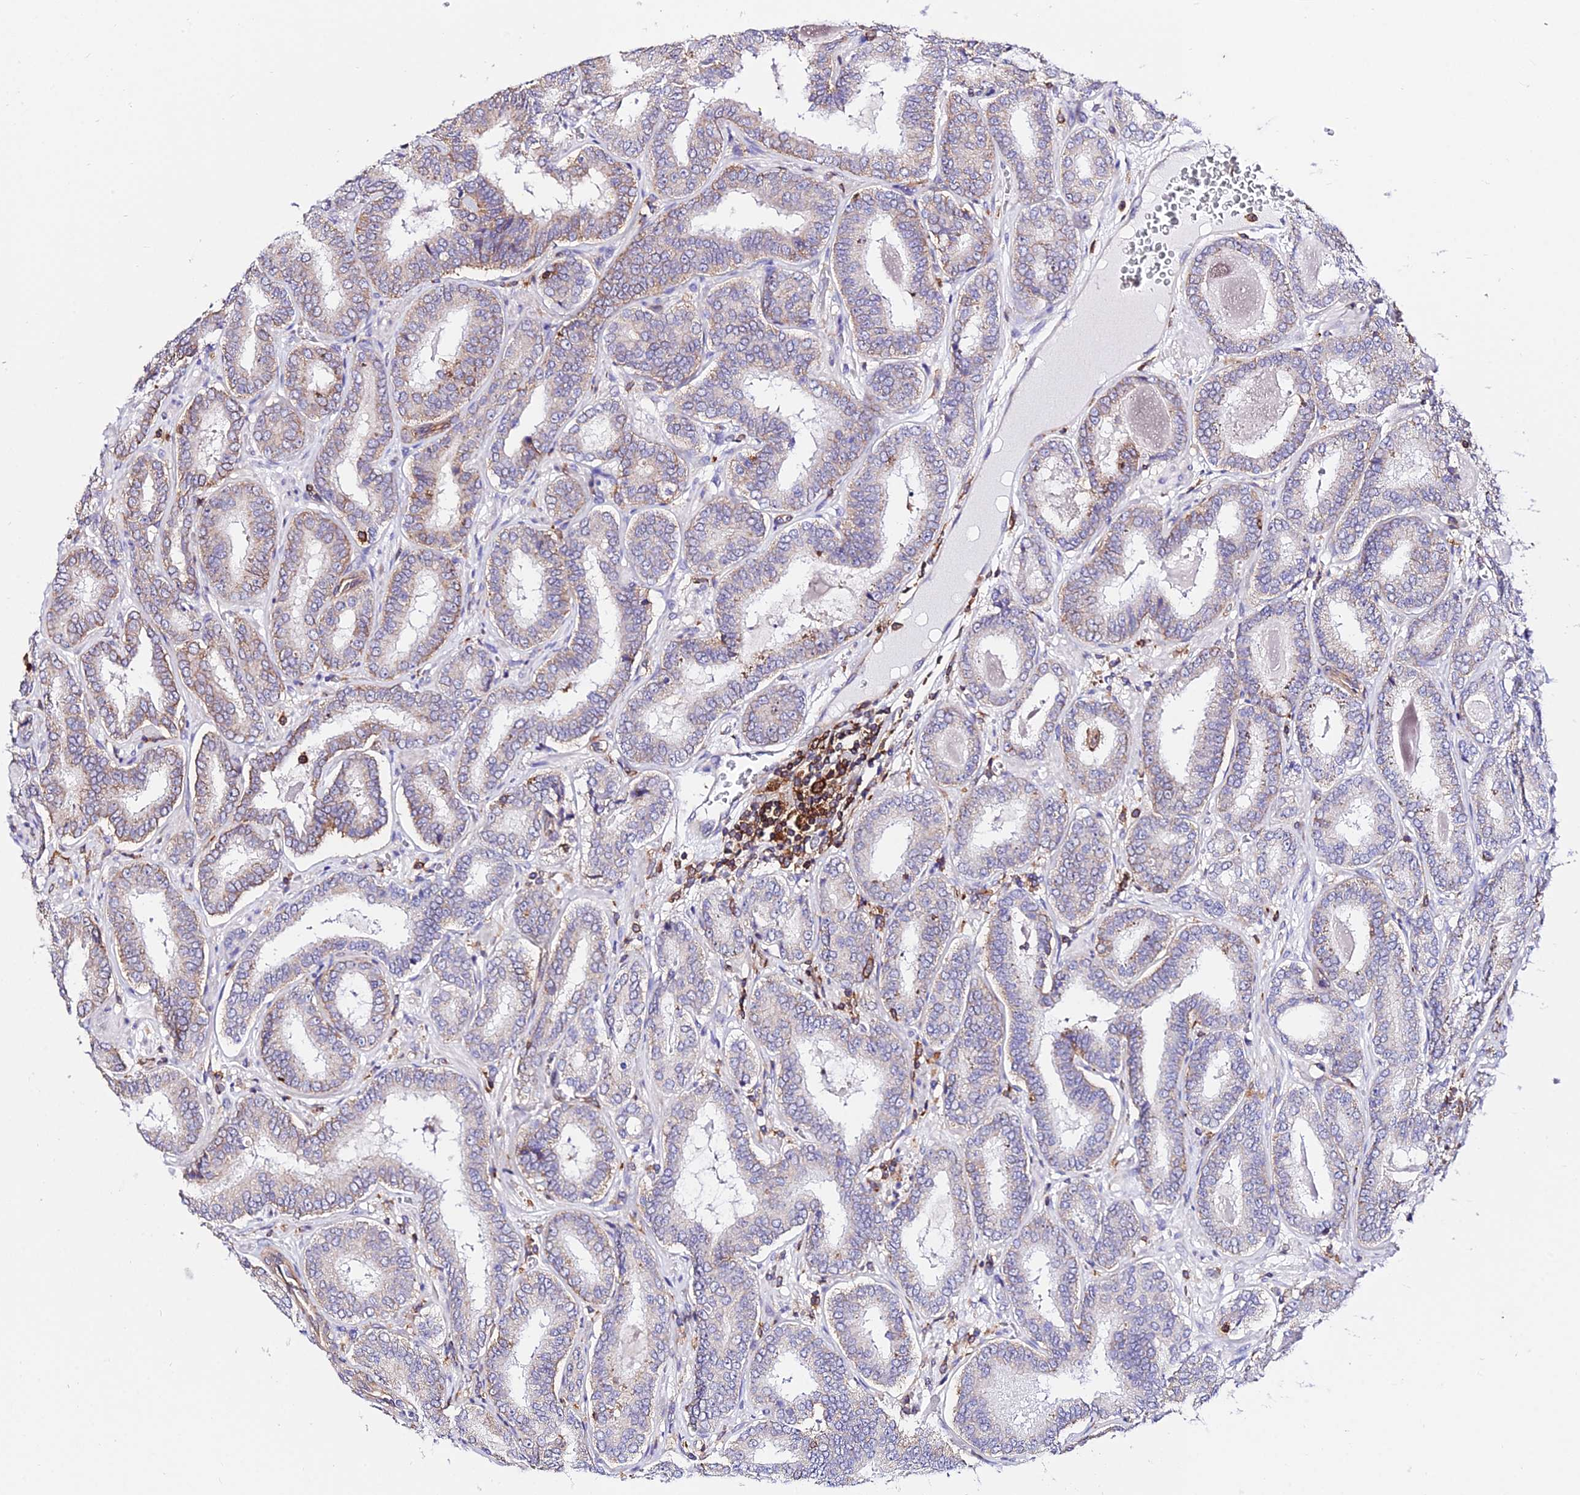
{"staining": {"intensity": "weak", "quantity": "<25%", "location": "cytoplasmic/membranous"}, "tissue": "prostate cancer", "cell_type": "Tumor cells", "image_type": "cancer", "snomed": [{"axis": "morphology", "description": "Adenocarcinoma, High grade"}, {"axis": "topography", "description": "Prostate"}], "caption": "High power microscopy histopathology image of an IHC histopathology image of prostate high-grade adenocarcinoma, revealing no significant positivity in tumor cells.", "gene": "CSRP1", "patient": {"sex": "male", "age": 72}}